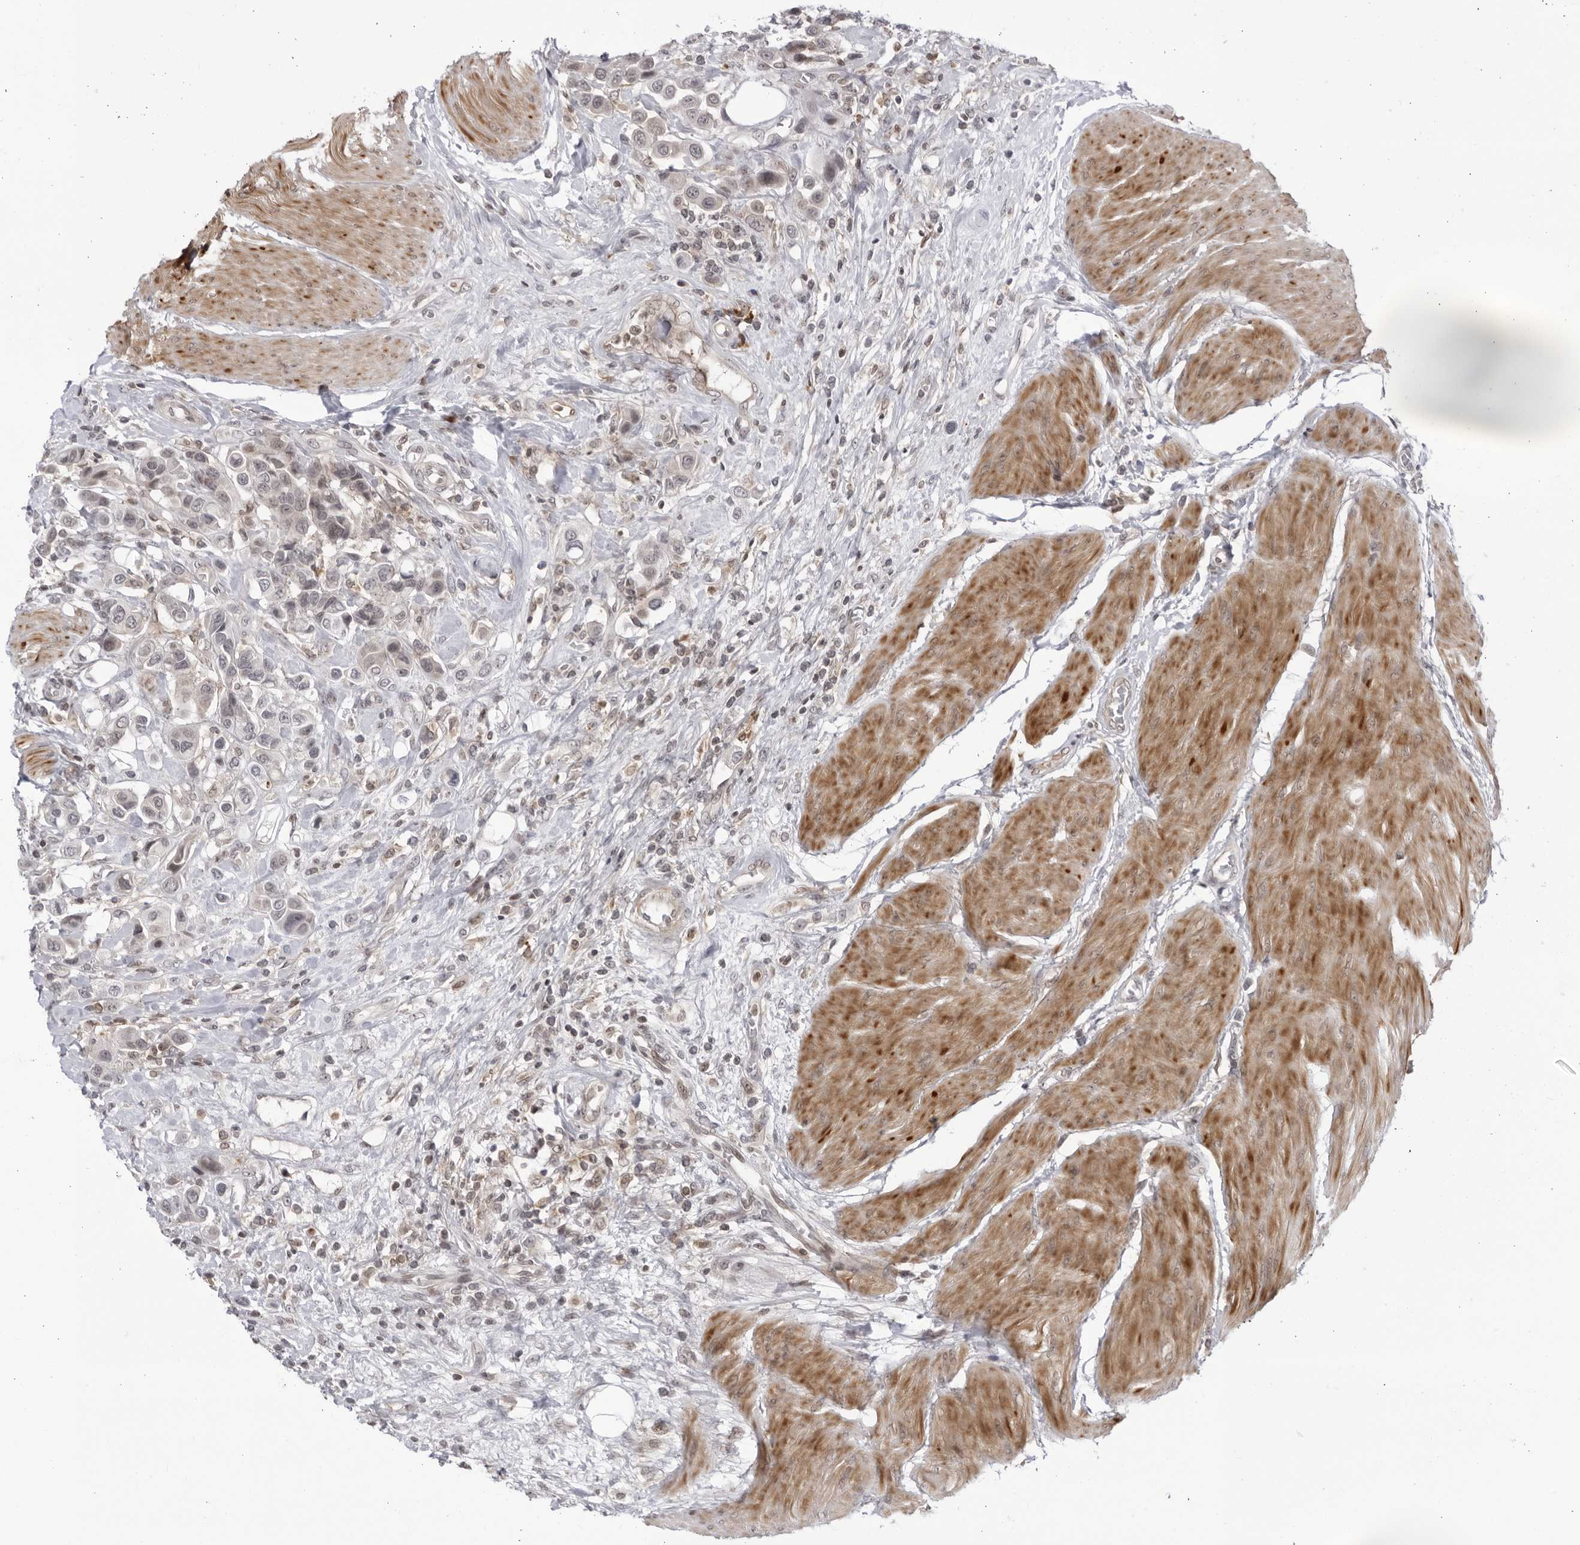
{"staining": {"intensity": "negative", "quantity": "none", "location": "none"}, "tissue": "urothelial cancer", "cell_type": "Tumor cells", "image_type": "cancer", "snomed": [{"axis": "morphology", "description": "Urothelial carcinoma, High grade"}, {"axis": "topography", "description": "Urinary bladder"}], "caption": "Tumor cells are negative for brown protein staining in high-grade urothelial carcinoma. (DAB (3,3'-diaminobenzidine) immunohistochemistry, high magnification).", "gene": "DTL", "patient": {"sex": "male", "age": 50}}